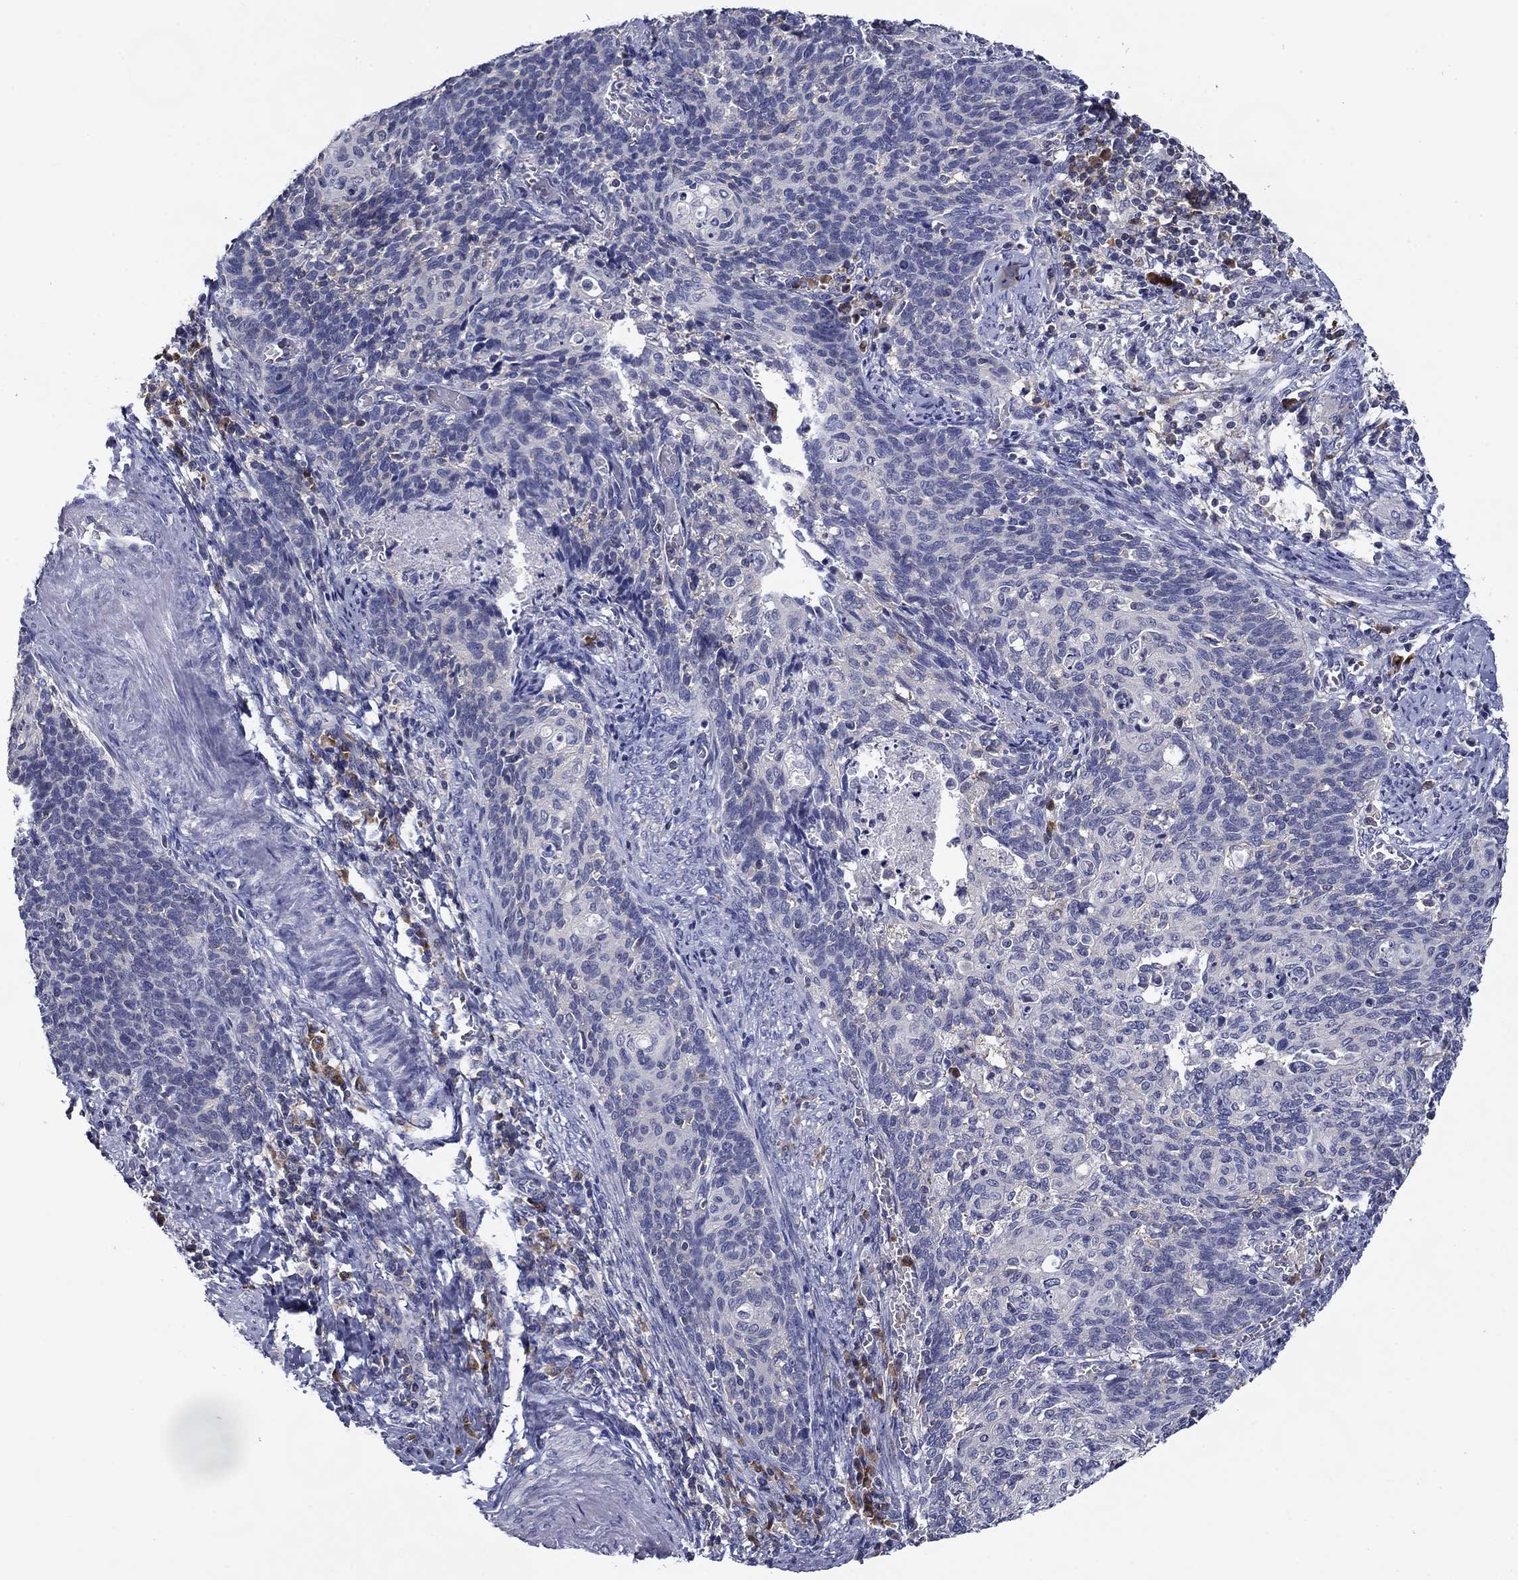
{"staining": {"intensity": "negative", "quantity": "none", "location": "none"}, "tissue": "cervical cancer", "cell_type": "Tumor cells", "image_type": "cancer", "snomed": [{"axis": "morphology", "description": "Normal tissue, NOS"}, {"axis": "morphology", "description": "Squamous cell carcinoma, NOS"}, {"axis": "topography", "description": "Cervix"}], "caption": "The photomicrograph displays no staining of tumor cells in cervical squamous cell carcinoma.", "gene": "POU2F2", "patient": {"sex": "female", "age": 39}}